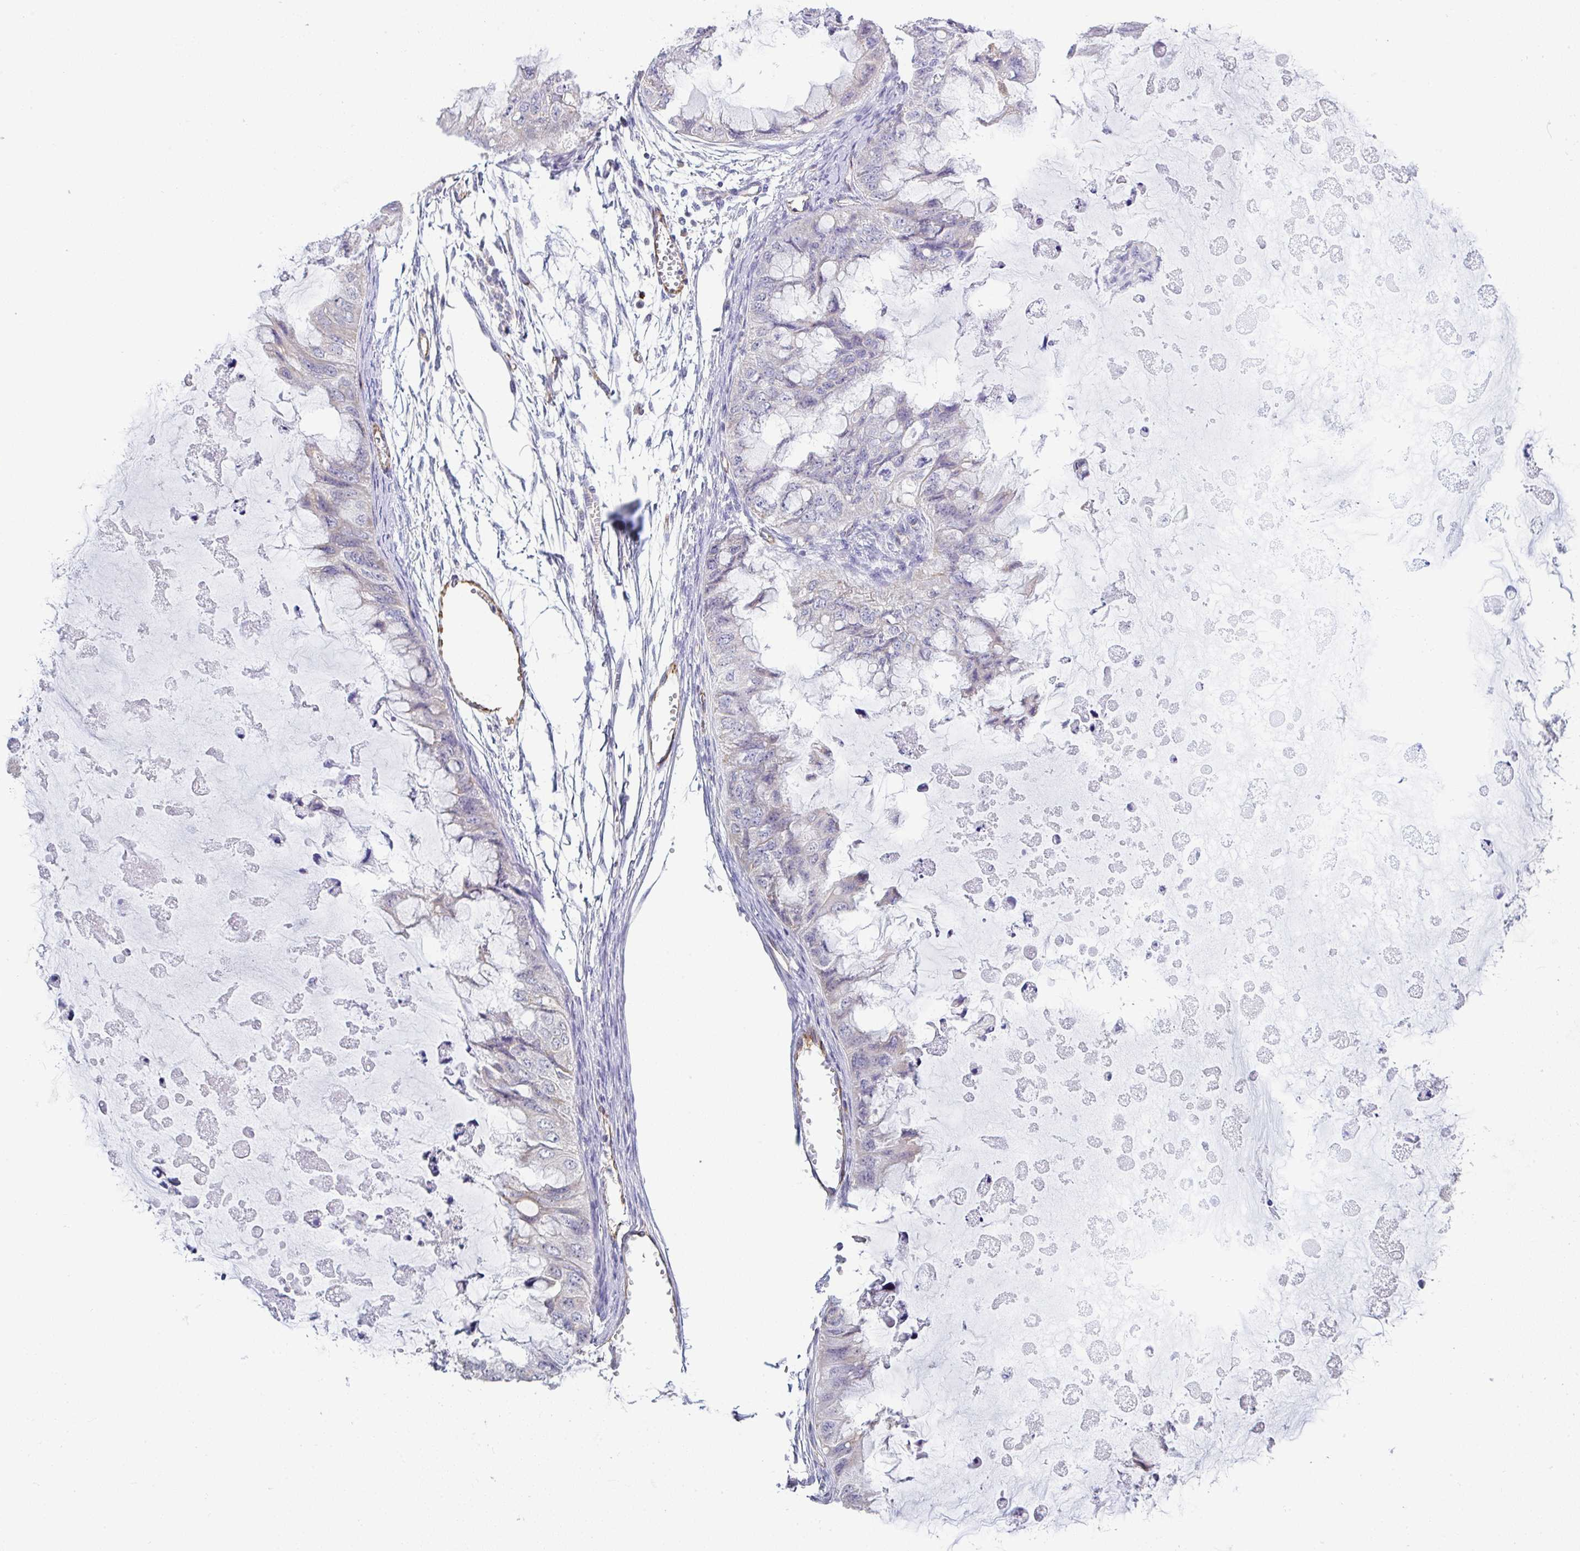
{"staining": {"intensity": "negative", "quantity": "none", "location": "none"}, "tissue": "ovarian cancer", "cell_type": "Tumor cells", "image_type": "cancer", "snomed": [{"axis": "morphology", "description": "Cystadenocarcinoma, mucinous, NOS"}, {"axis": "topography", "description": "Ovary"}], "caption": "An IHC histopathology image of mucinous cystadenocarcinoma (ovarian) is shown. There is no staining in tumor cells of mucinous cystadenocarcinoma (ovarian).", "gene": "PLCD4", "patient": {"sex": "female", "age": 72}}